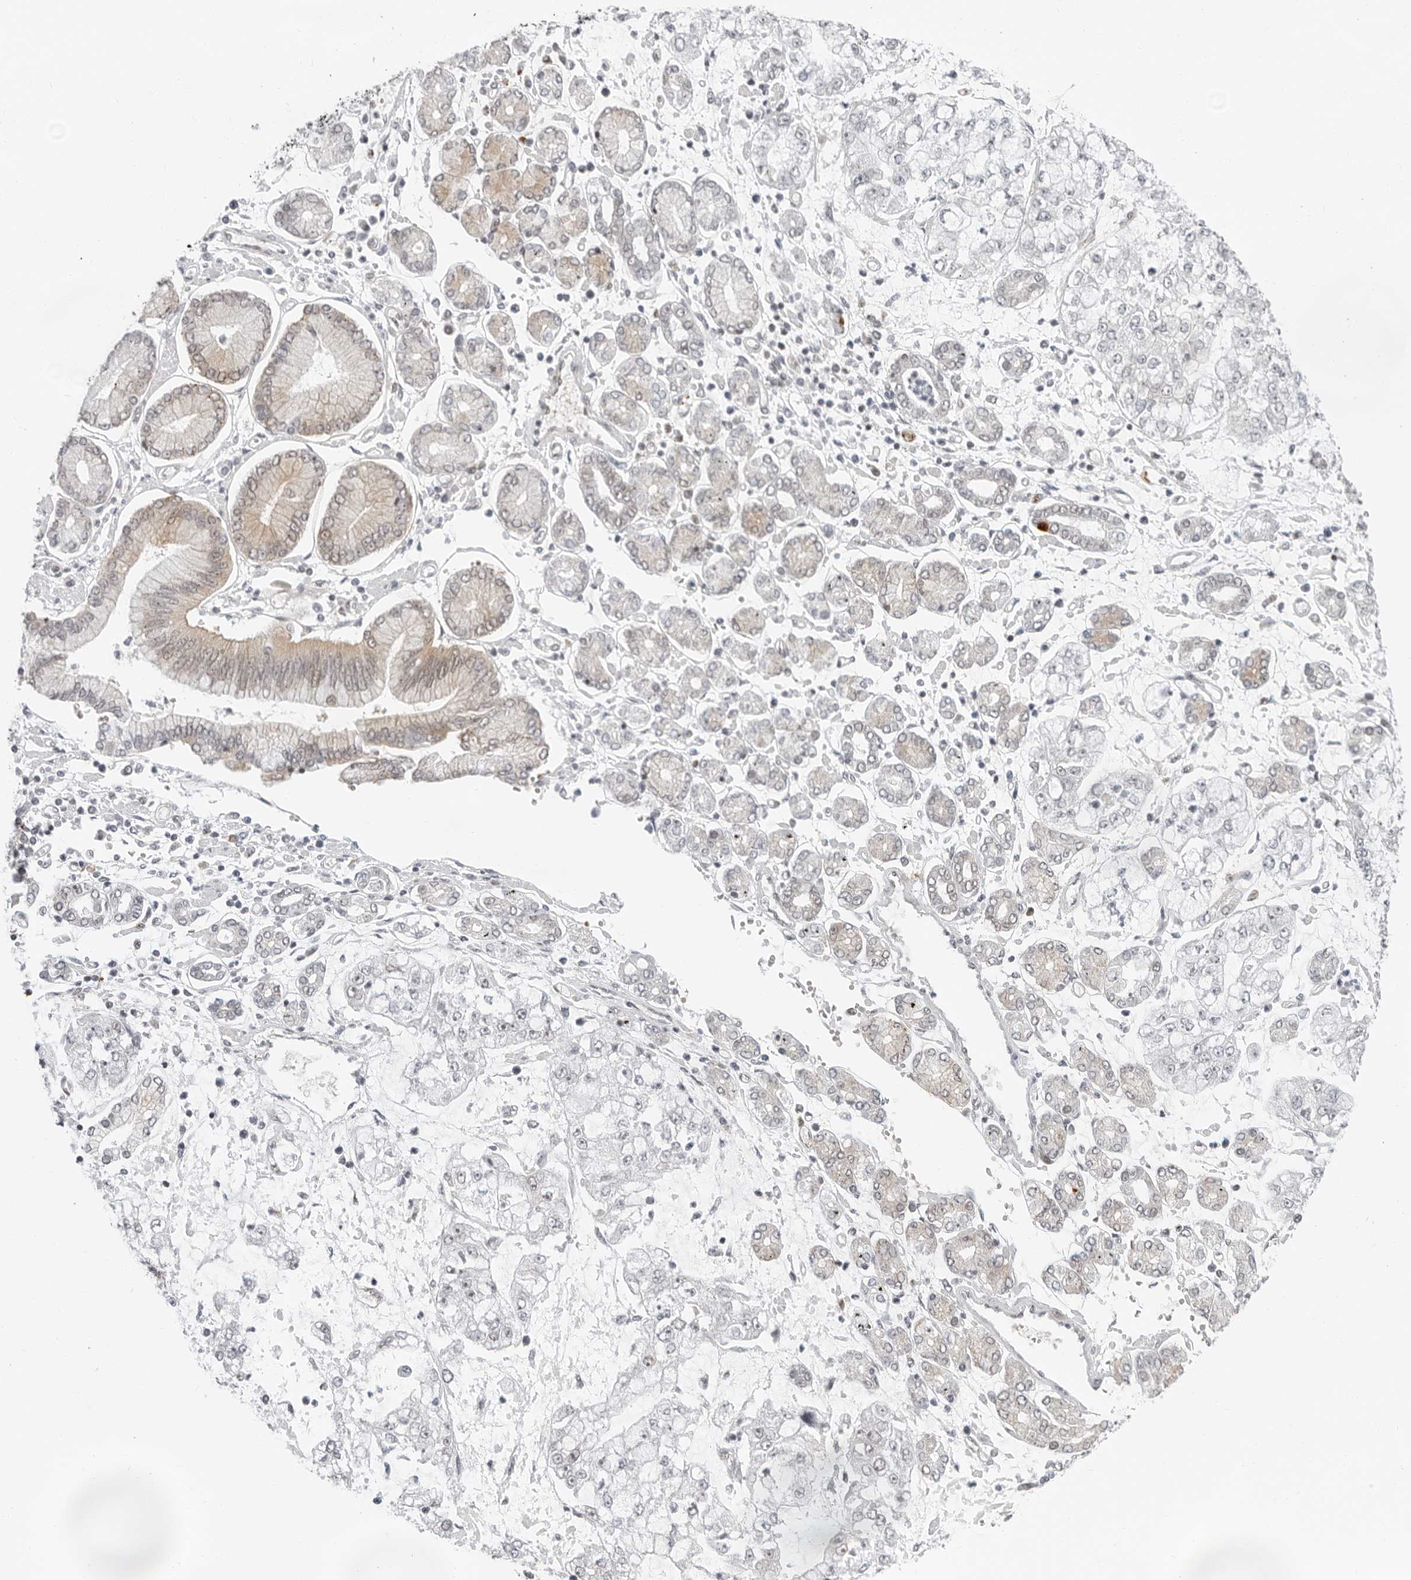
{"staining": {"intensity": "negative", "quantity": "none", "location": "none"}, "tissue": "stomach cancer", "cell_type": "Tumor cells", "image_type": "cancer", "snomed": [{"axis": "morphology", "description": "Adenocarcinoma, NOS"}, {"axis": "topography", "description": "Stomach"}], "caption": "IHC image of neoplastic tissue: adenocarcinoma (stomach) stained with DAB reveals no significant protein expression in tumor cells. (DAB IHC with hematoxylin counter stain).", "gene": "TOX4", "patient": {"sex": "male", "age": 76}}